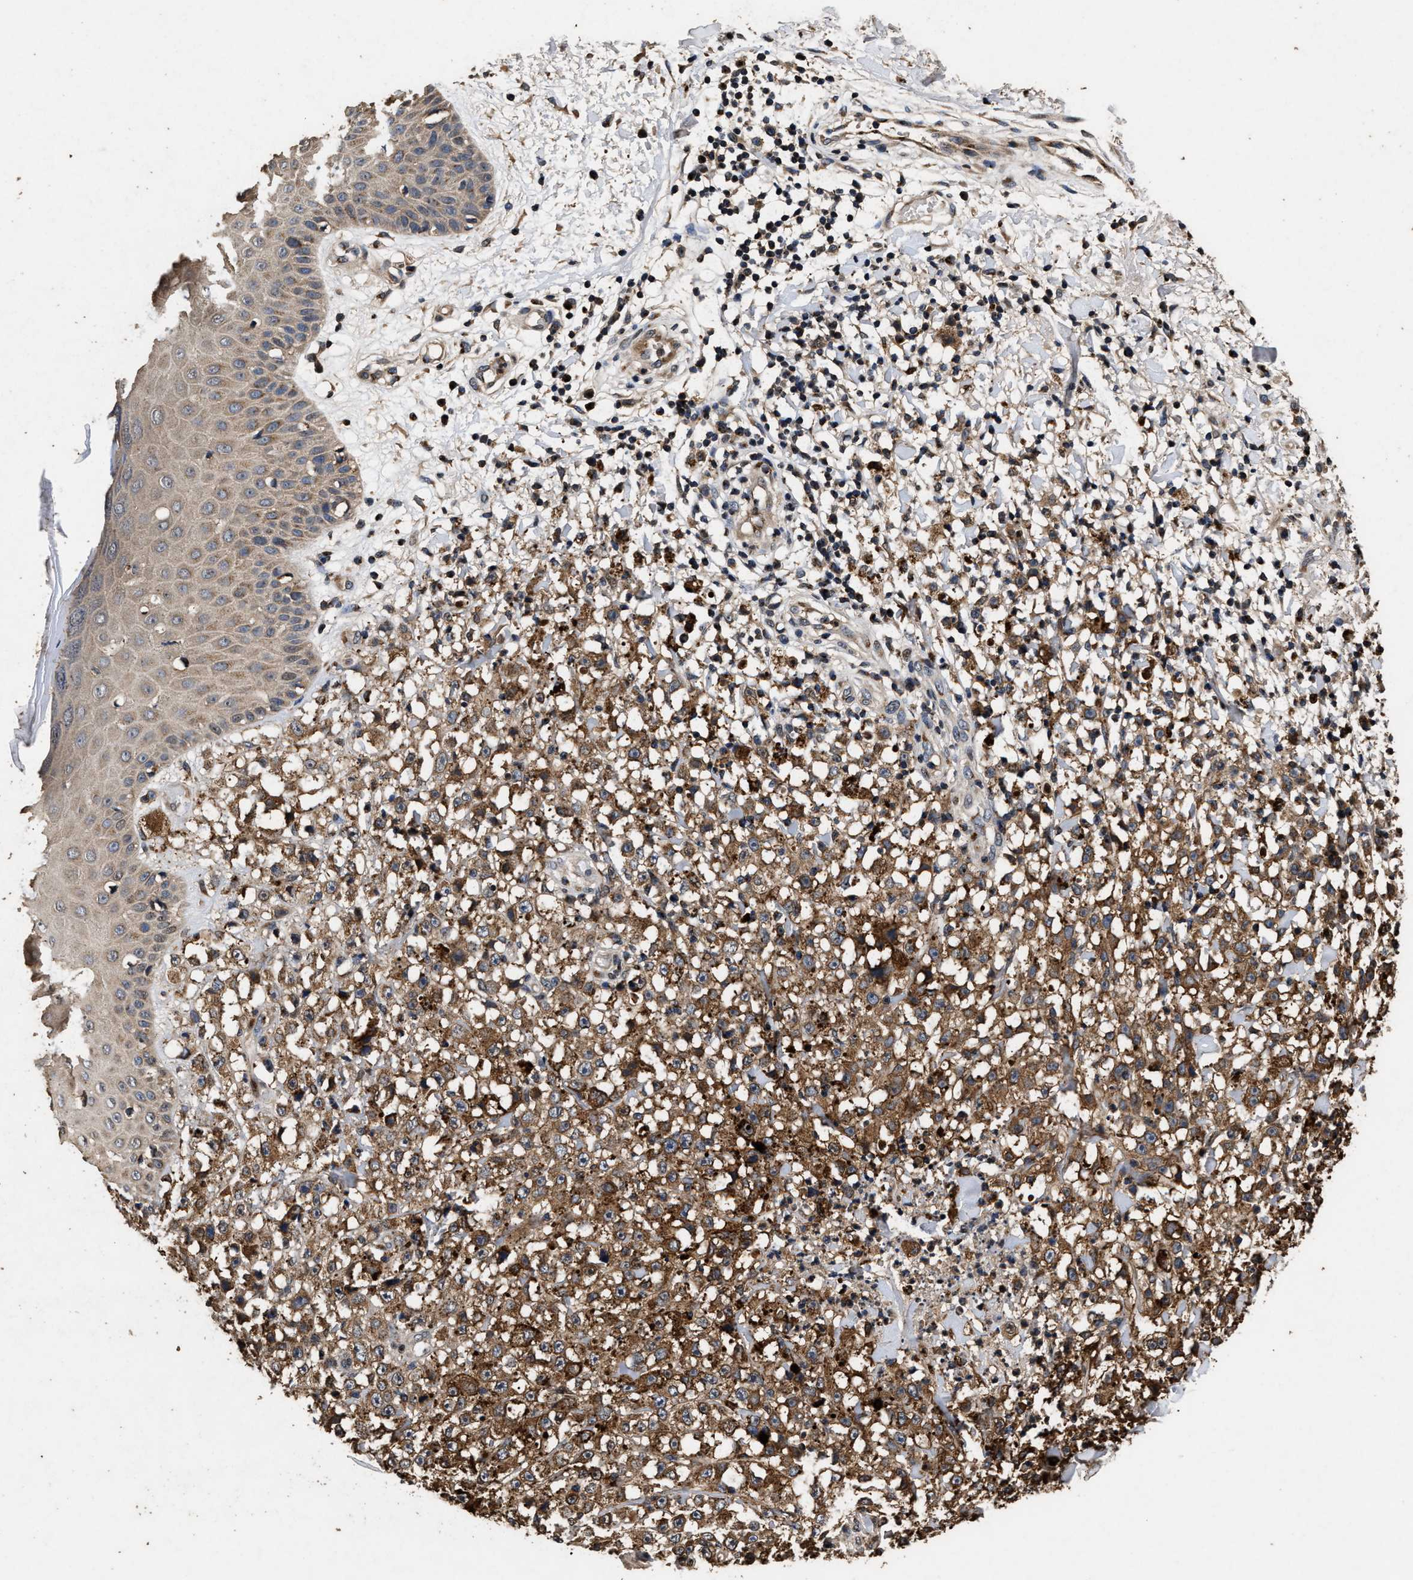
{"staining": {"intensity": "moderate", "quantity": ">75%", "location": "cytoplasmic/membranous"}, "tissue": "melanoma", "cell_type": "Tumor cells", "image_type": "cancer", "snomed": [{"axis": "morphology", "description": "Malignant melanoma, NOS"}, {"axis": "topography", "description": "Skin"}], "caption": "Human melanoma stained for a protein (brown) displays moderate cytoplasmic/membranous positive positivity in approximately >75% of tumor cells.", "gene": "TPST2", "patient": {"sex": "female", "age": 82}}